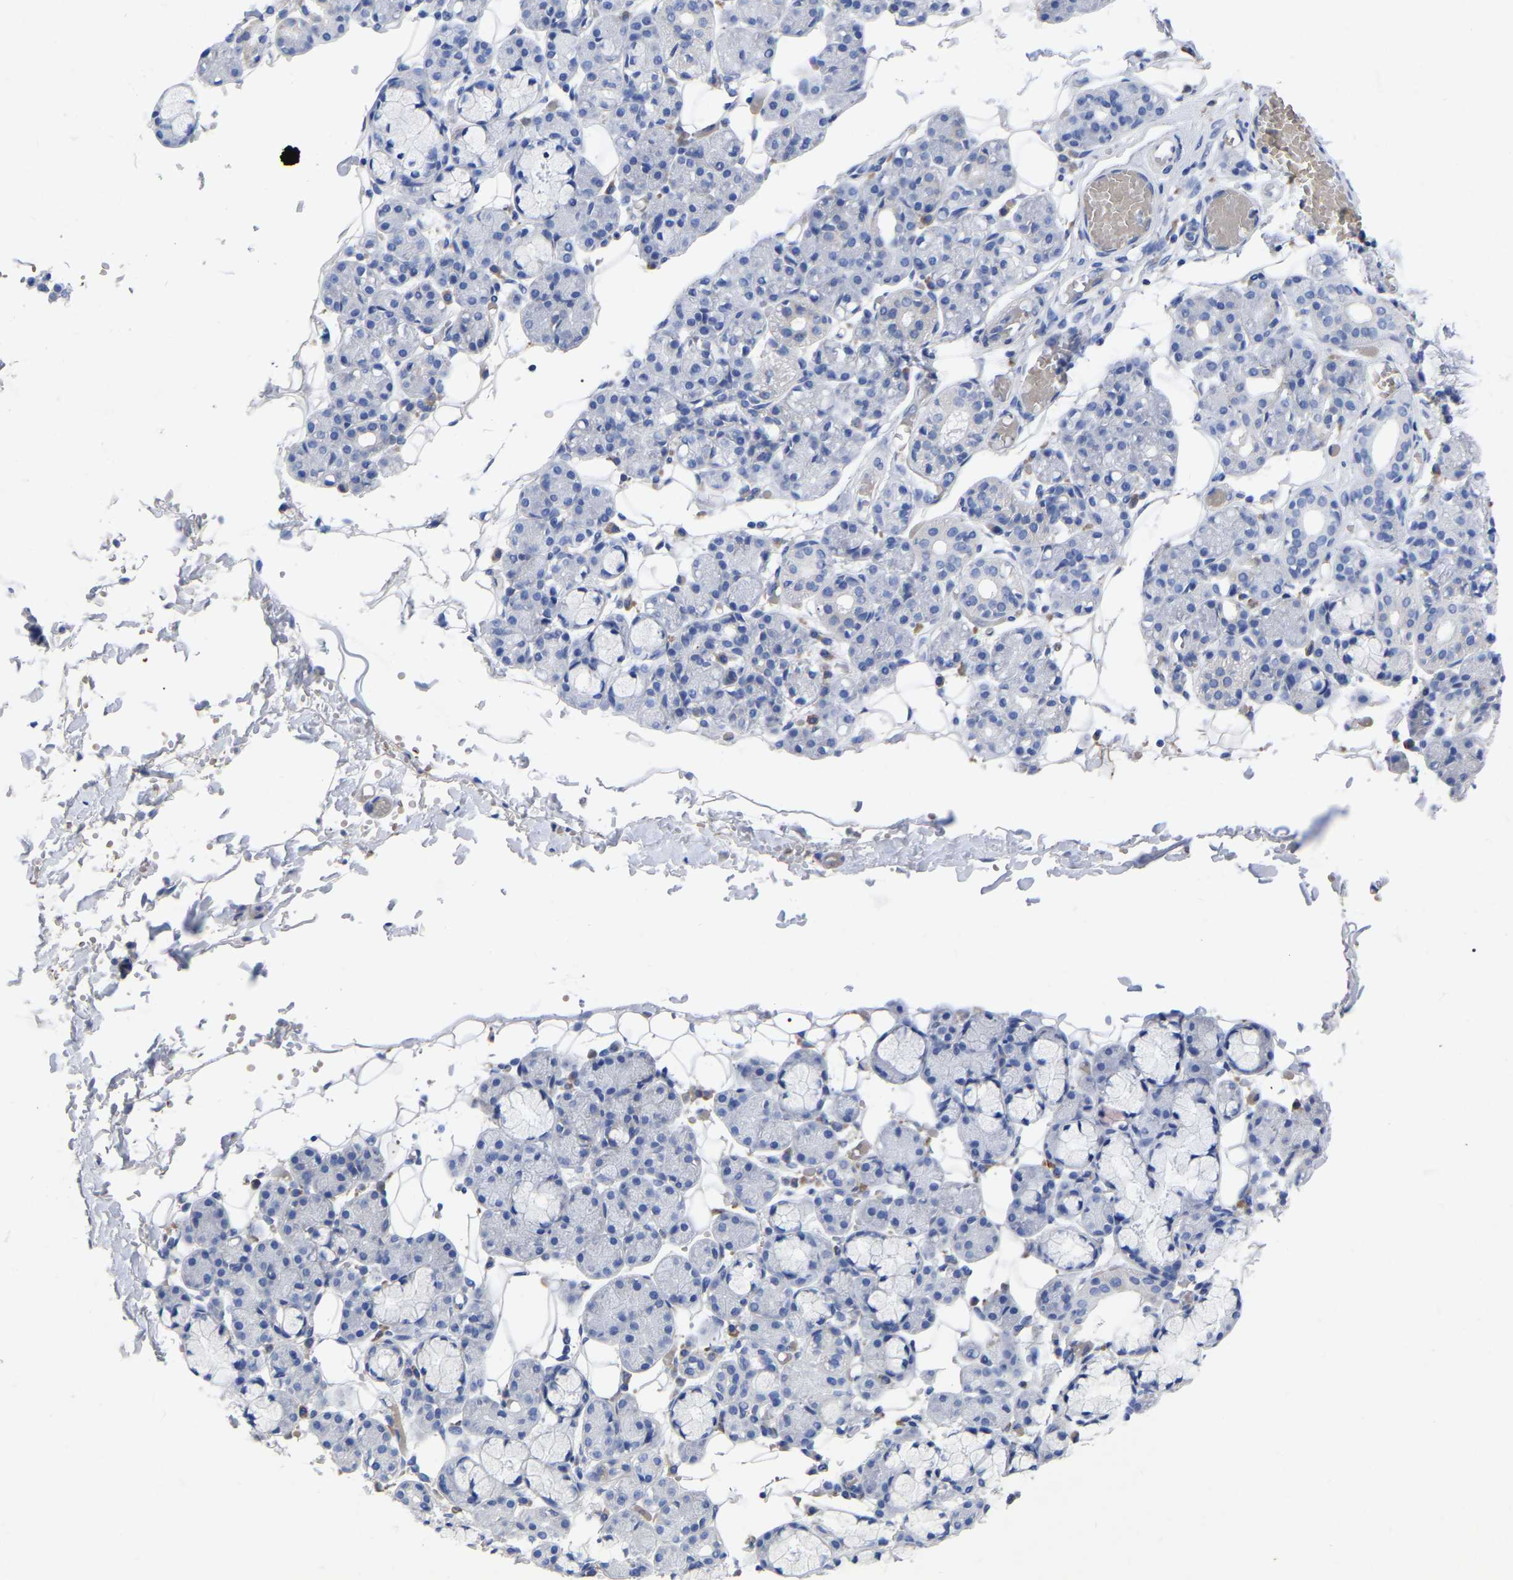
{"staining": {"intensity": "negative", "quantity": "none", "location": "none"}, "tissue": "salivary gland", "cell_type": "Glandular cells", "image_type": "normal", "snomed": [{"axis": "morphology", "description": "Normal tissue, NOS"}, {"axis": "topography", "description": "Salivary gland"}], "caption": "Immunohistochemistry (IHC) histopathology image of unremarkable salivary gland: salivary gland stained with DAB shows no significant protein expression in glandular cells.", "gene": "GDF3", "patient": {"sex": "male", "age": 63}}